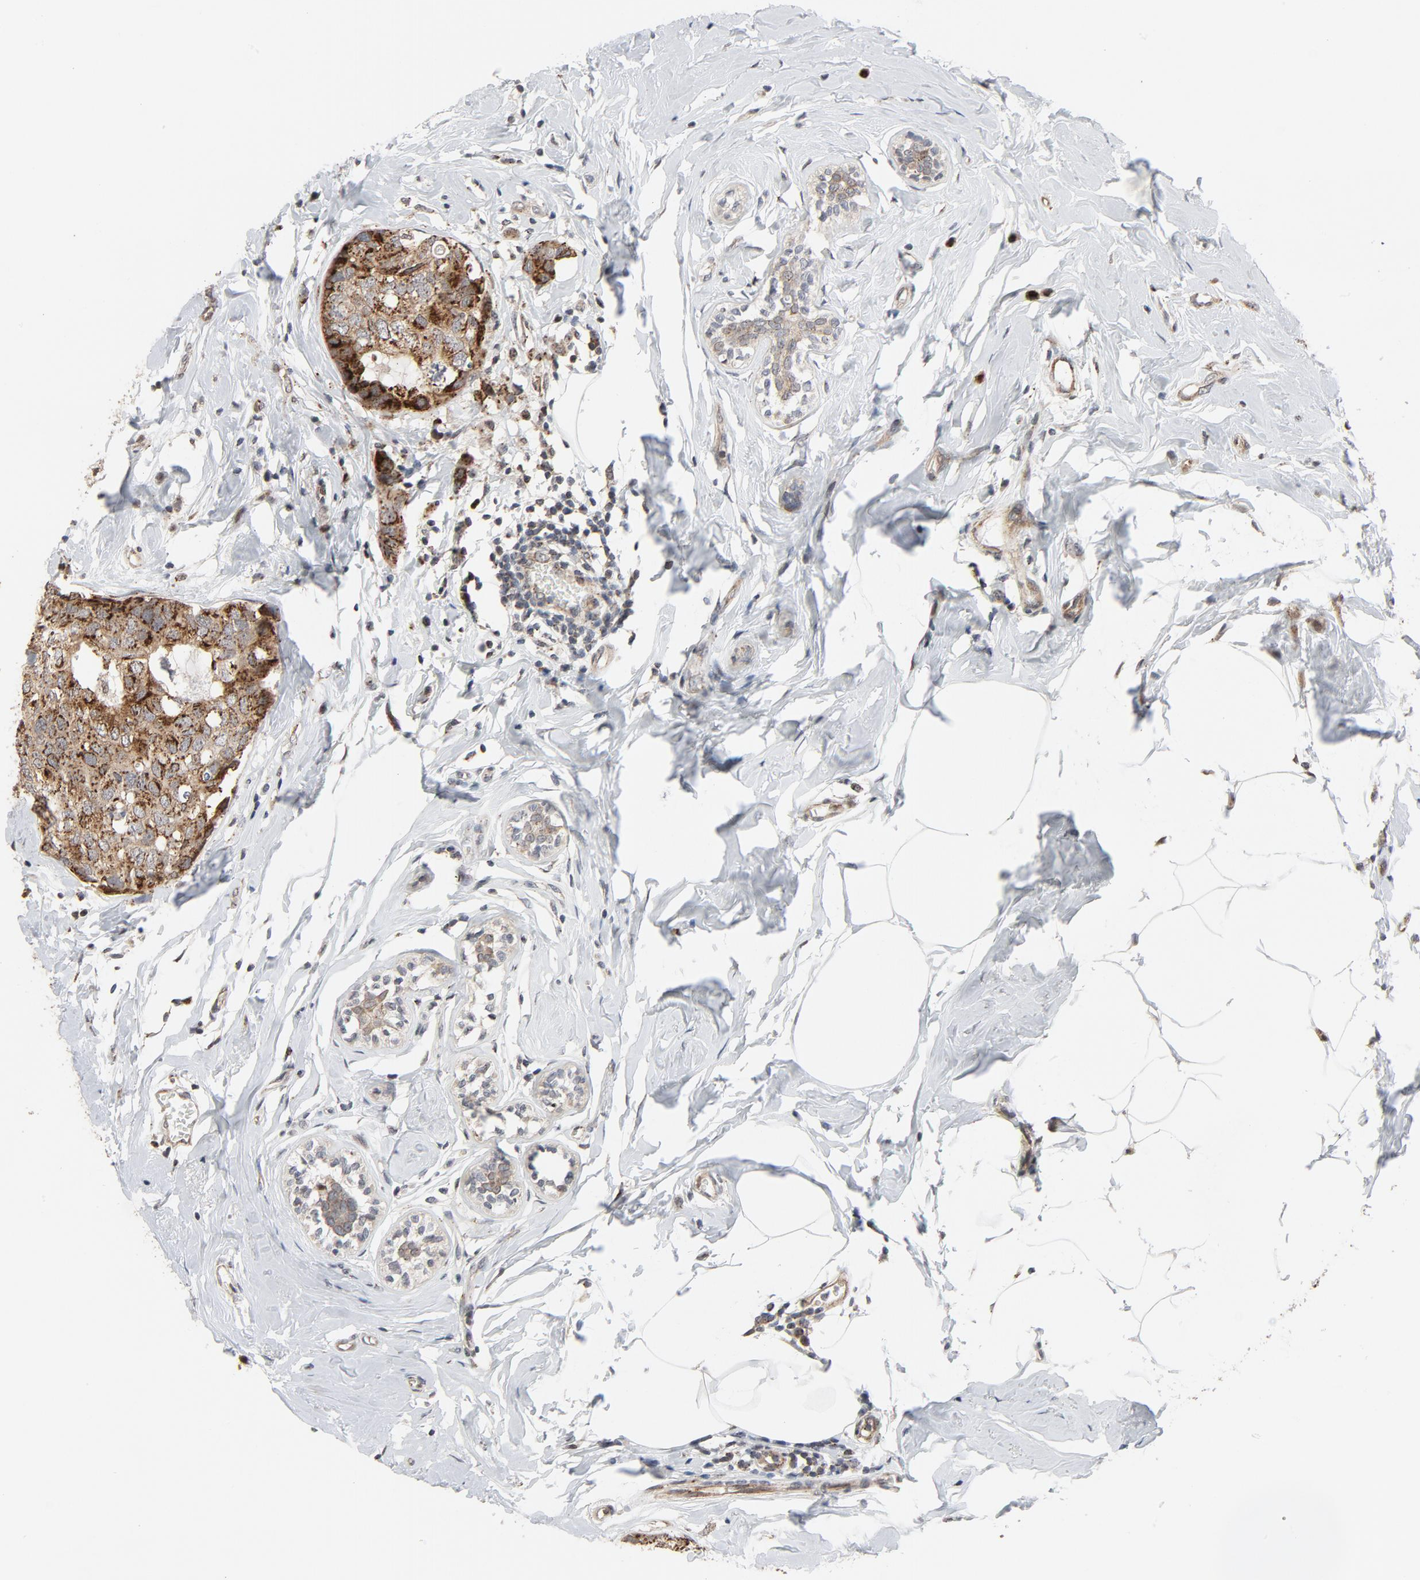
{"staining": {"intensity": "moderate", "quantity": ">75%", "location": "cytoplasmic/membranous"}, "tissue": "breast cancer", "cell_type": "Tumor cells", "image_type": "cancer", "snomed": [{"axis": "morphology", "description": "Normal tissue, NOS"}, {"axis": "morphology", "description": "Duct carcinoma"}, {"axis": "topography", "description": "Breast"}], "caption": "Protein analysis of breast cancer tissue shows moderate cytoplasmic/membranous expression in approximately >75% of tumor cells. Immunohistochemistry (ihc) stains the protein of interest in brown and the nuclei are stained blue.", "gene": "RPL12", "patient": {"sex": "female", "age": 50}}